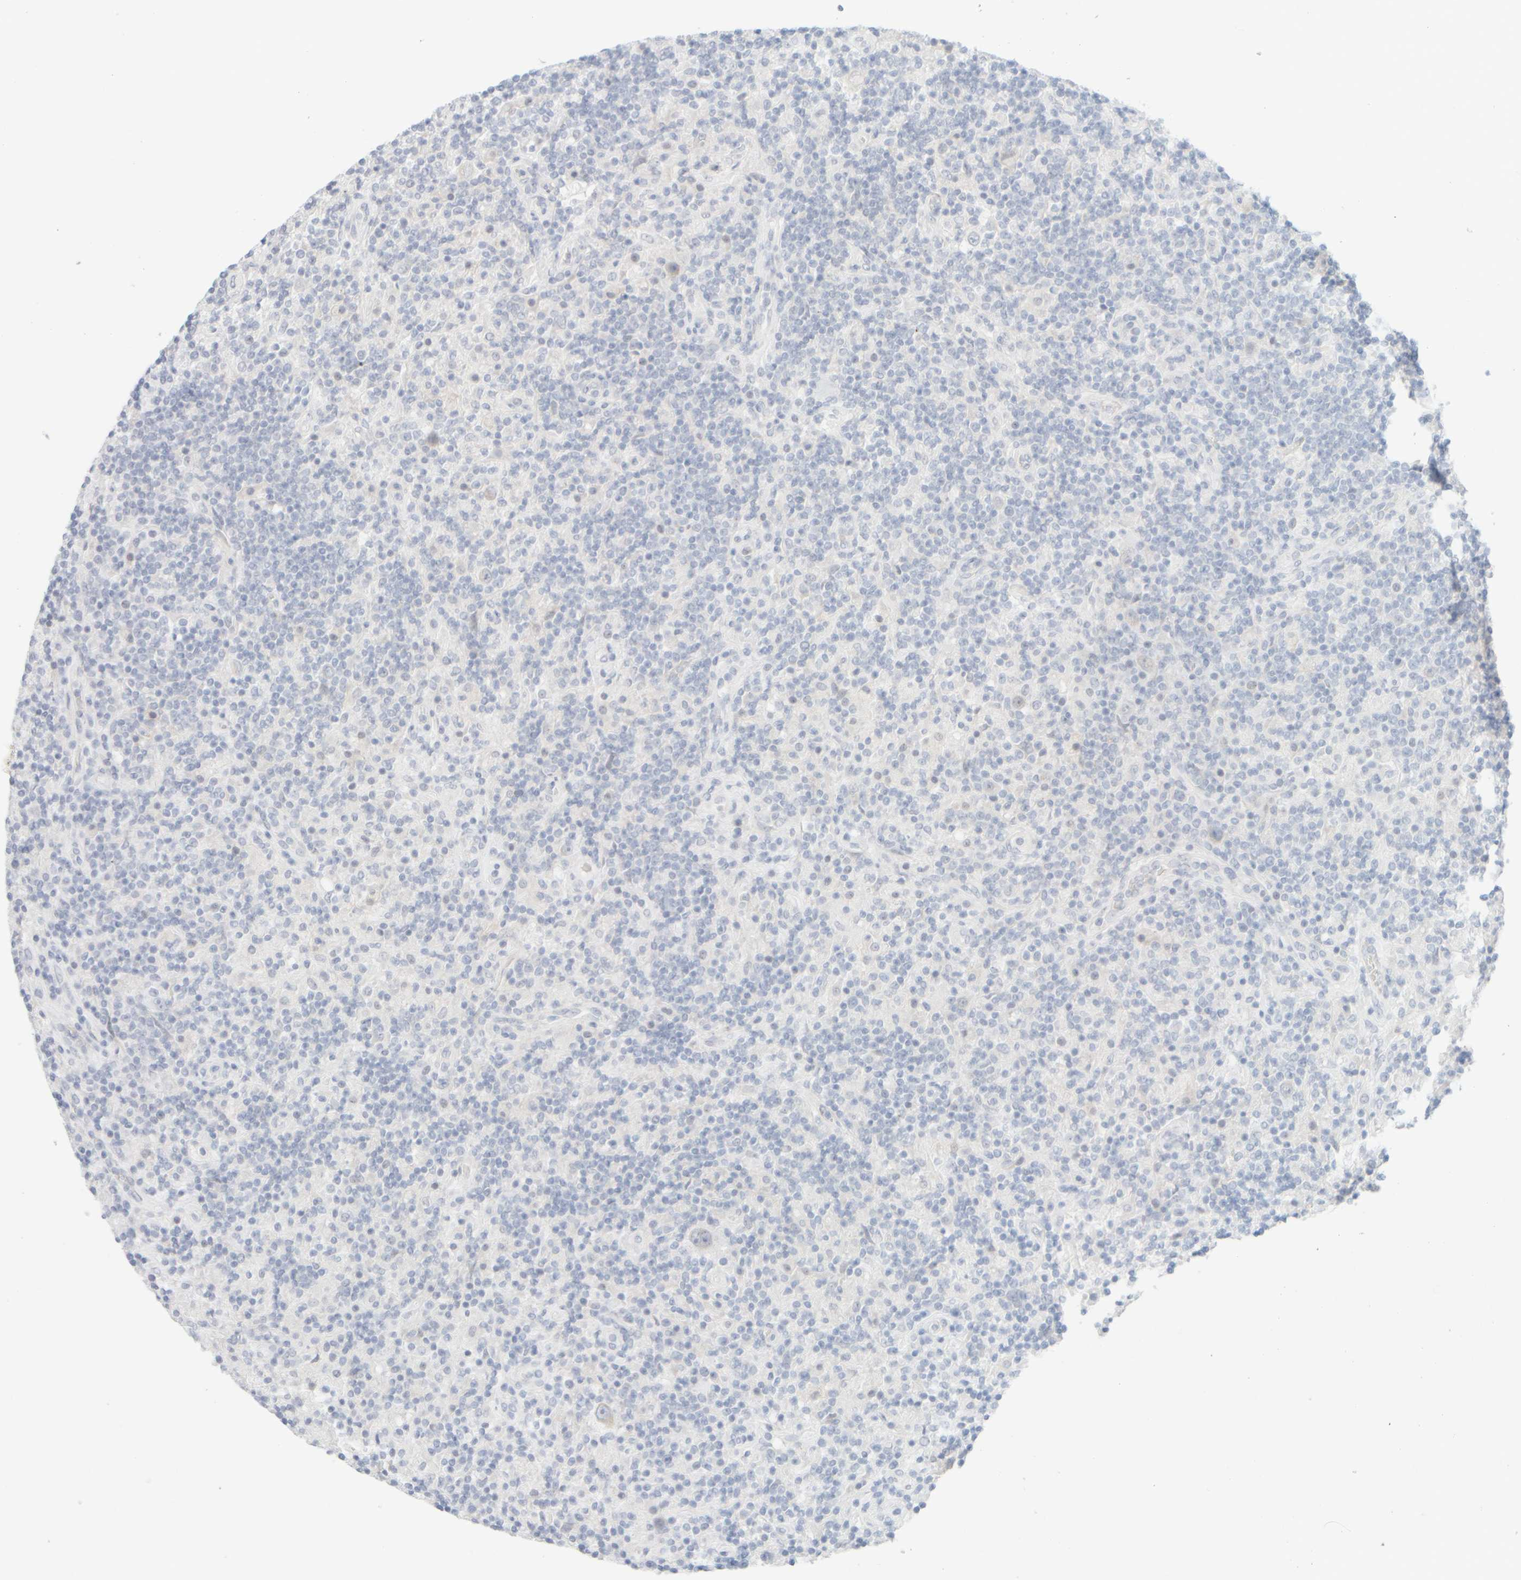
{"staining": {"intensity": "negative", "quantity": "none", "location": "none"}, "tissue": "lymphoma", "cell_type": "Tumor cells", "image_type": "cancer", "snomed": [{"axis": "morphology", "description": "Hodgkin's disease, NOS"}, {"axis": "topography", "description": "Lymph node"}], "caption": "This is a photomicrograph of immunohistochemistry staining of lymphoma, which shows no expression in tumor cells.", "gene": "UNC13B", "patient": {"sex": "male", "age": 70}}